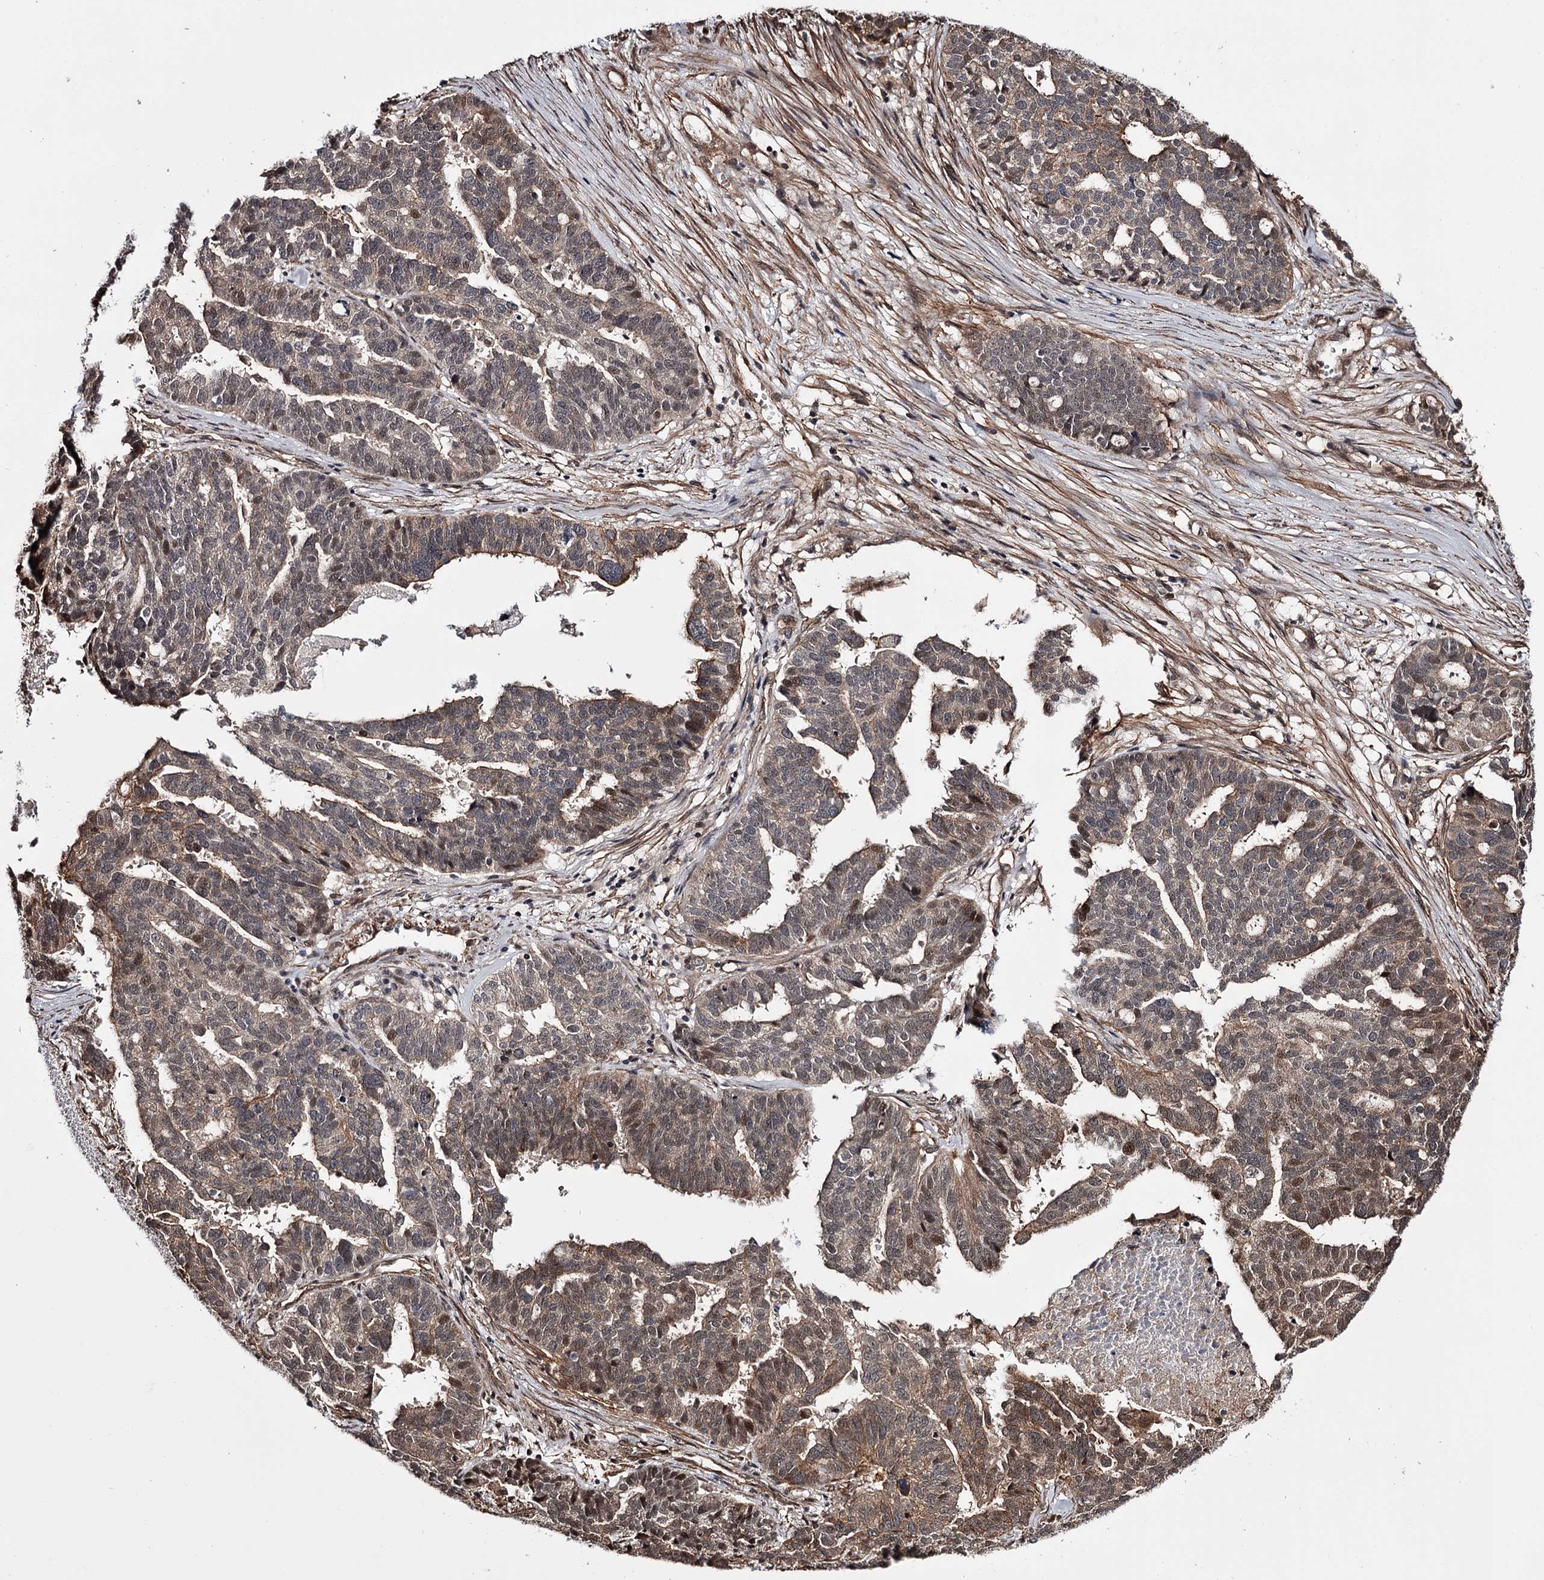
{"staining": {"intensity": "moderate", "quantity": "25%-75%", "location": "cytoplasmic/membranous,nuclear"}, "tissue": "ovarian cancer", "cell_type": "Tumor cells", "image_type": "cancer", "snomed": [{"axis": "morphology", "description": "Cystadenocarcinoma, serous, NOS"}, {"axis": "topography", "description": "Ovary"}], "caption": "High-power microscopy captured an IHC image of ovarian cancer (serous cystadenocarcinoma), revealing moderate cytoplasmic/membranous and nuclear staining in approximately 25%-75% of tumor cells. The protein of interest is shown in brown color, while the nuclei are stained blue.", "gene": "TTC33", "patient": {"sex": "female", "age": 59}}